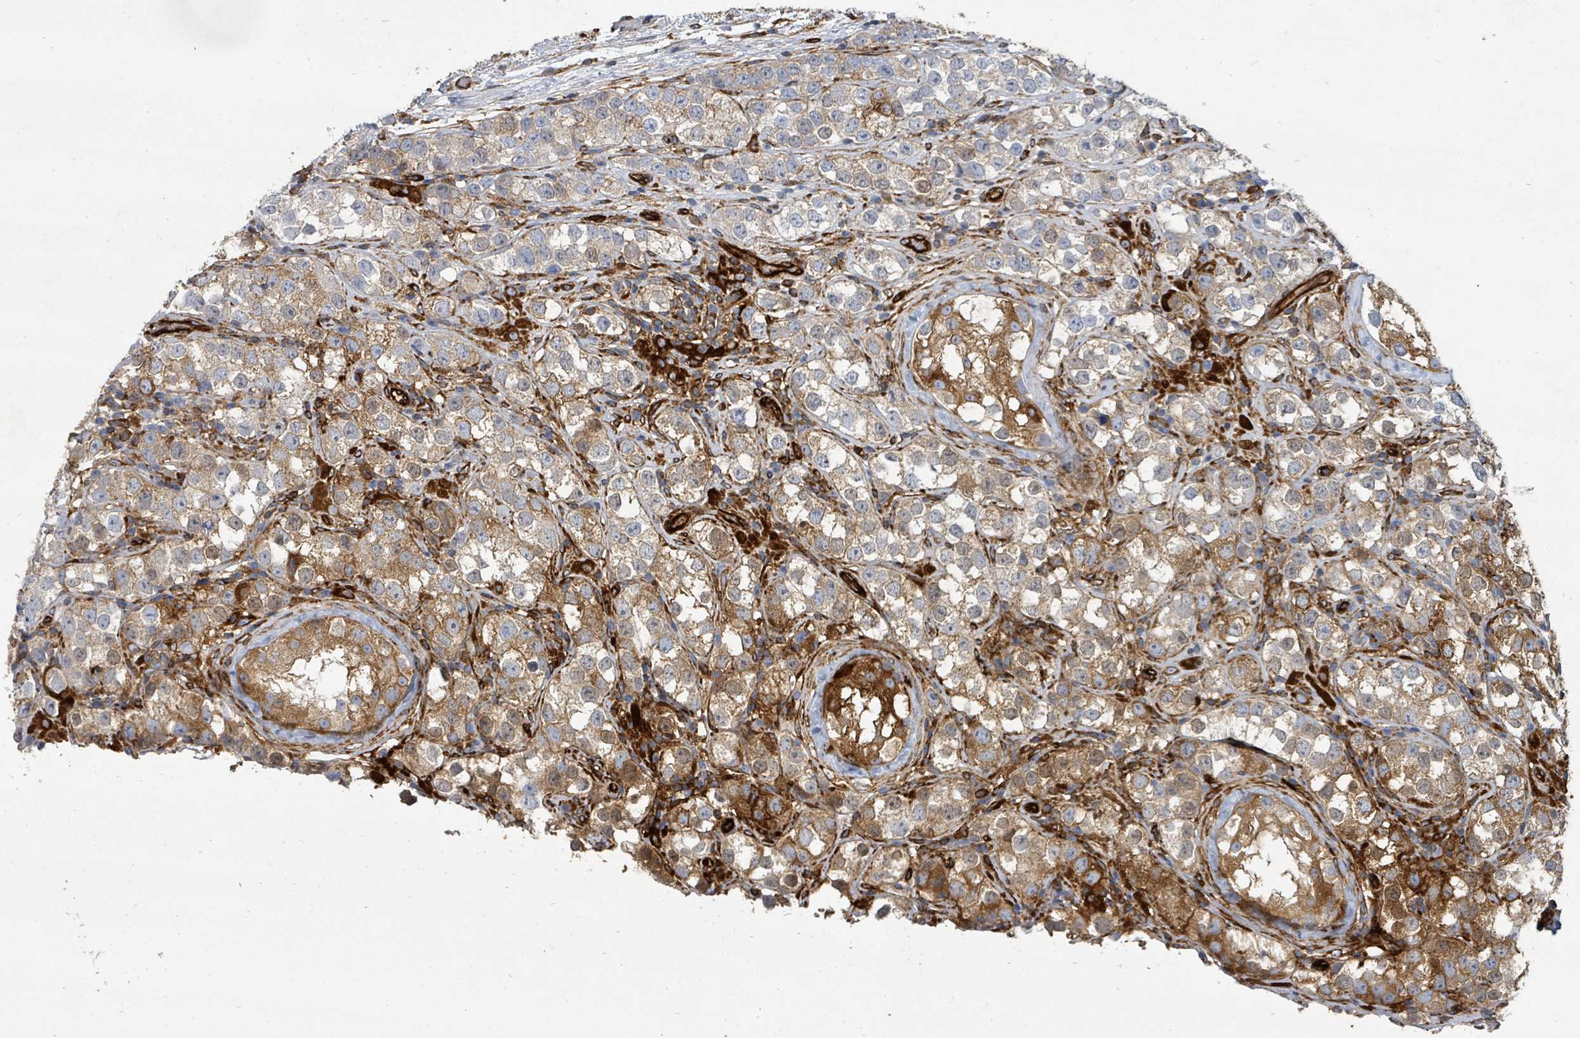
{"staining": {"intensity": "weak", "quantity": ">75%", "location": "cytoplasmic/membranous"}, "tissue": "testis cancer", "cell_type": "Tumor cells", "image_type": "cancer", "snomed": [{"axis": "morphology", "description": "Seminoma, NOS"}, {"axis": "topography", "description": "Testis"}], "caption": "Immunohistochemical staining of human seminoma (testis) exhibits low levels of weak cytoplasmic/membranous protein positivity in about >75% of tumor cells.", "gene": "IFIT1", "patient": {"sex": "male", "age": 28}}